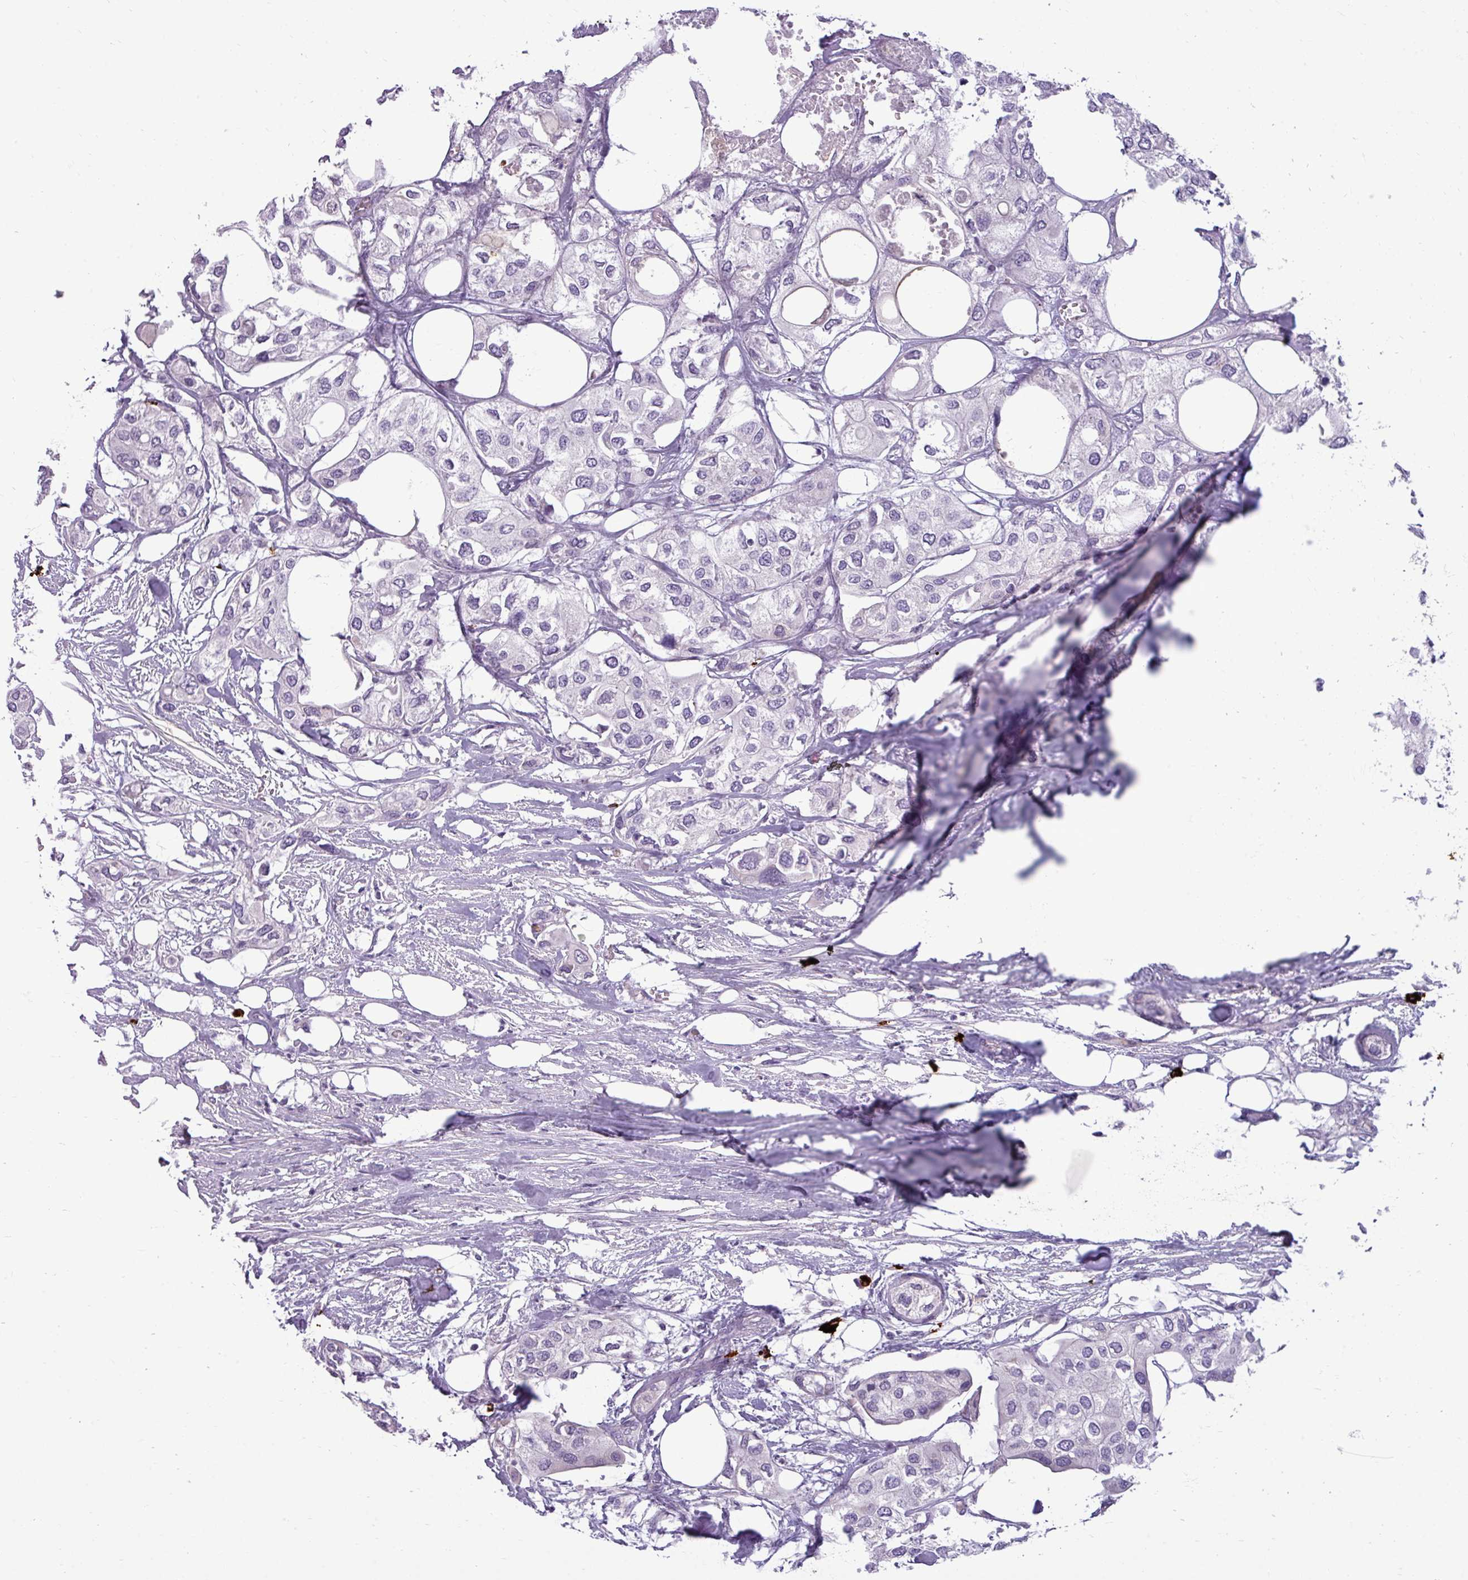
{"staining": {"intensity": "negative", "quantity": "none", "location": "none"}, "tissue": "urothelial cancer", "cell_type": "Tumor cells", "image_type": "cancer", "snomed": [{"axis": "morphology", "description": "Urothelial carcinoma, High grade"}, {"axis": "topography", "description": "Urinary bladder"}], "caption": "Tumor cells show no significant expression in urothelial cancer. (Stains: DAB immunohistochemistry (IHC) with hematoxylin counter stain, Microscopy: brightfield microscopy at high magnification).", "gene": "TRIM39", "patient": {"sex": "male", "age": 64}}